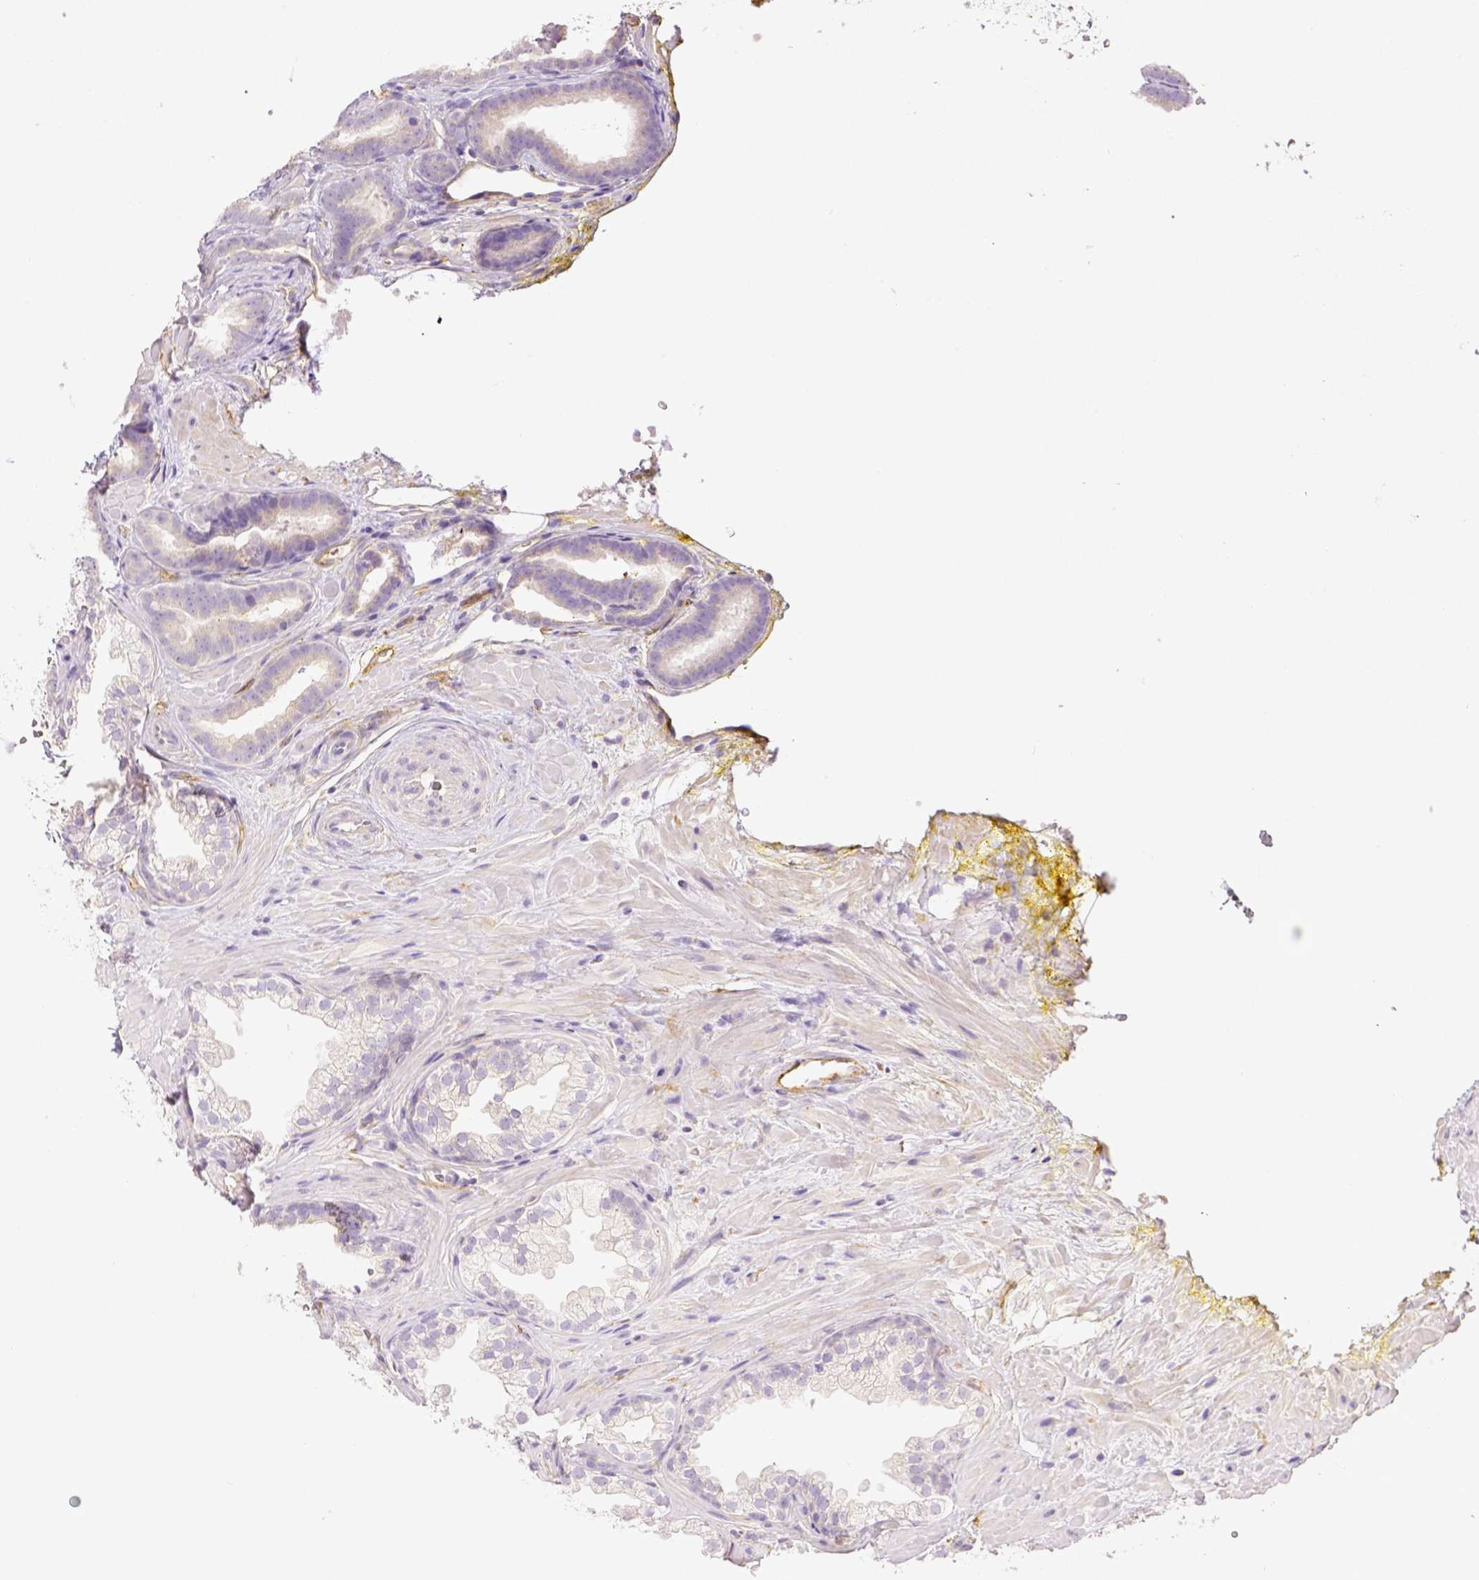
{"staining": {"intensity": "negative", "quantity": "none", "location": "none"}, "tissue": "prostate cancer", "cell_type": "Tumor cells", "image_type": "cancer", "snomed": [{"axis": "morphology", "description": "Adenocarcinoma, Low grade"}, {"axis": "topography", "description": "Prostate"}], "caption": "This image is of prostate cancer stained with immunohistochemistry (IHC) to label a protein in brown with the nuclei are counter-stained blue. There is no expression in tumor cells. Nuclei are stained in blue.", "gene": "THY1", "patient": {"sex": "male", "age": 63}}